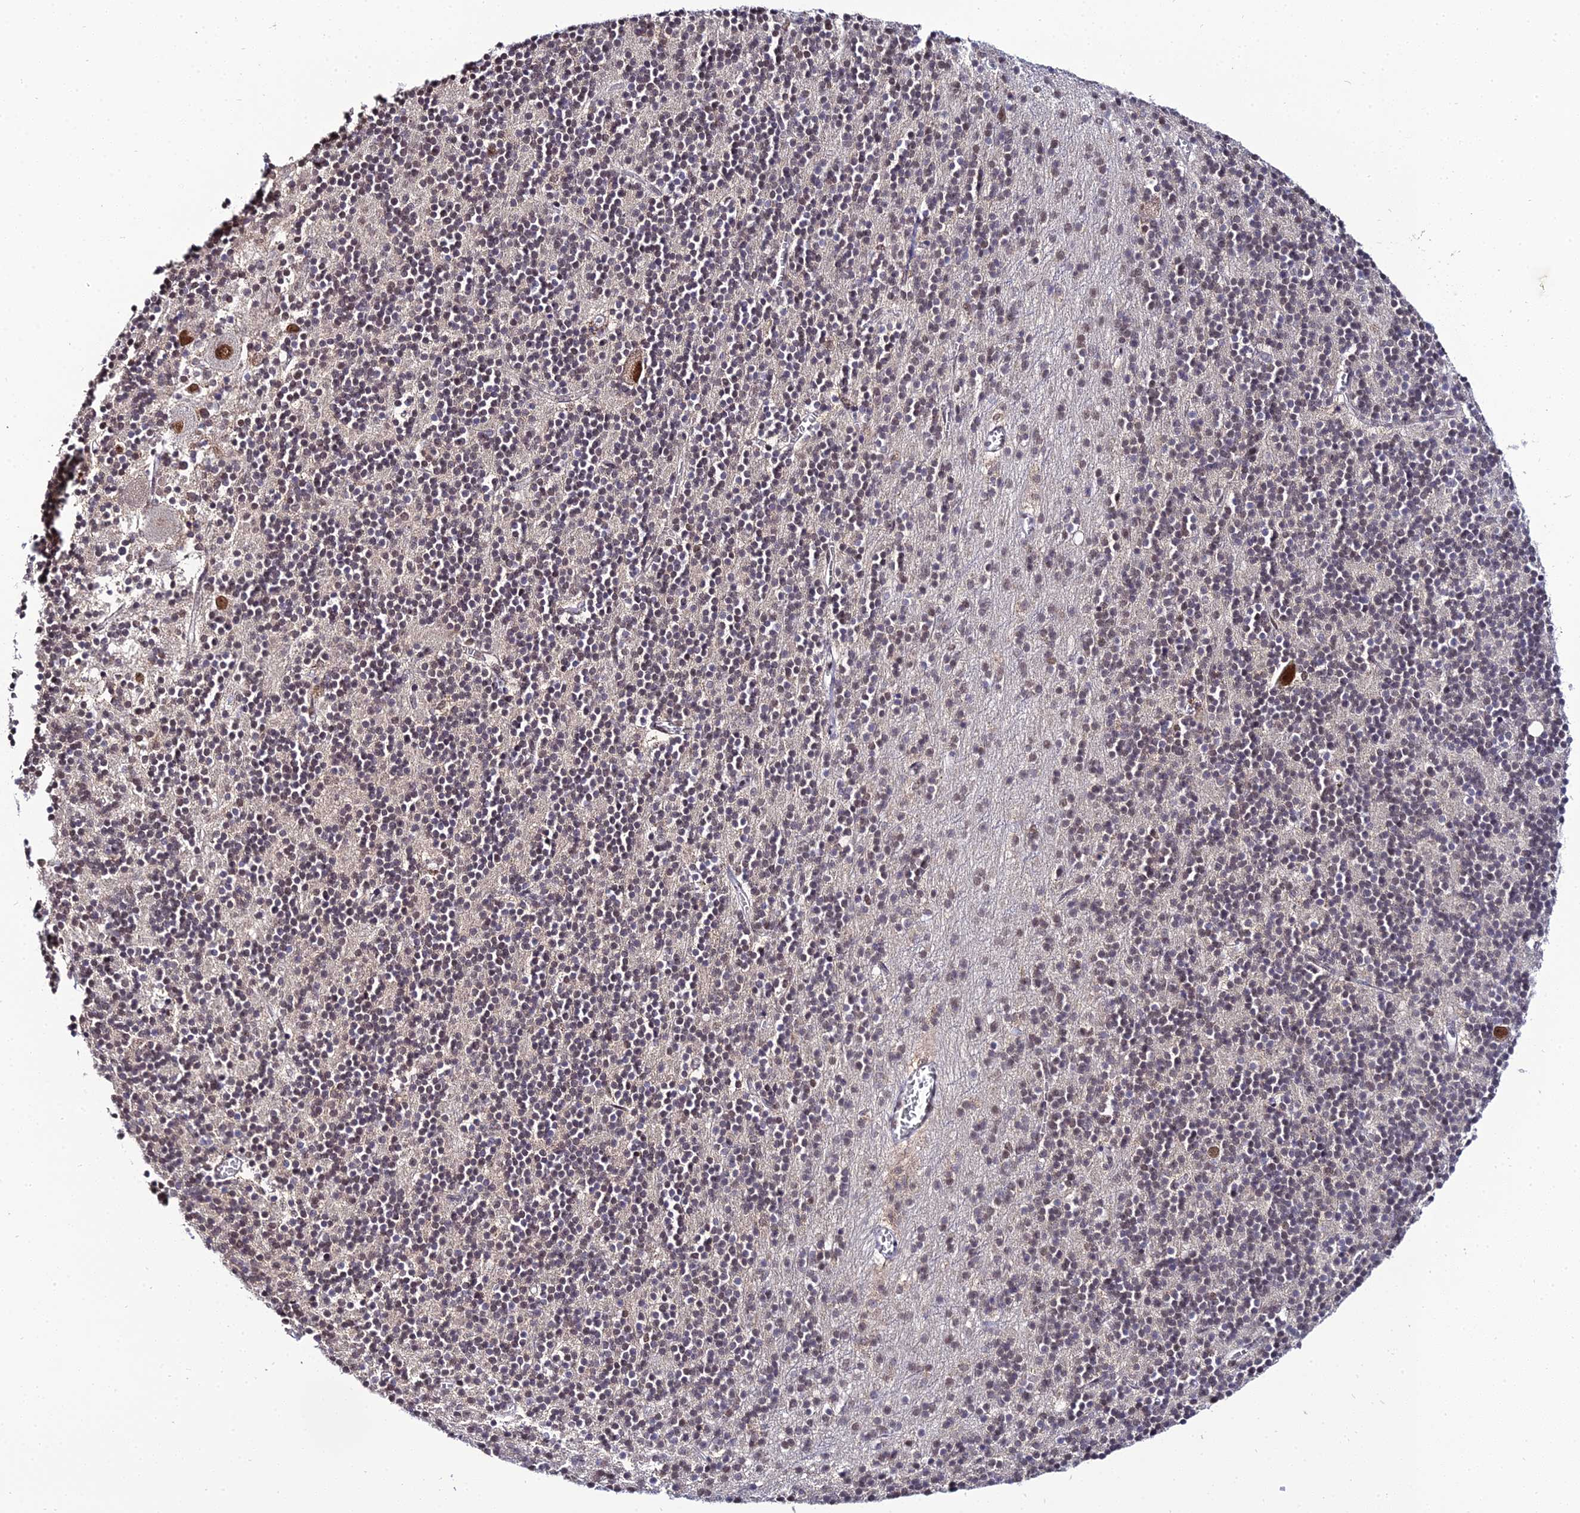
{"staining": {"intensity": "weak", "quantity": "25%-75%", "location": "nuclear"}, "tissue": "cerebellum", "cell_type": "Cells in granular layer", "image_type": "normal", "snomed": [{"axis": "morphology", "description": "Normal tissue, NOS"}, {"axis": "topography", "description": "Cerebellum"}], "caption": "Immunohistochemistry staining of normal cerebellum, which demonstrates low levels of weak nuclear positivity in approximately 25%-75% of cells in granular layer indicating weak nuclear protein expression. The staining was performed using DAB (3,3'-diaminobenzidine) (brown) for protein detection and nuclei were counterstained in hematoxylin (blue).", "gene": "EXOSC3", "patient": {"sex": "male", "age": 54}}